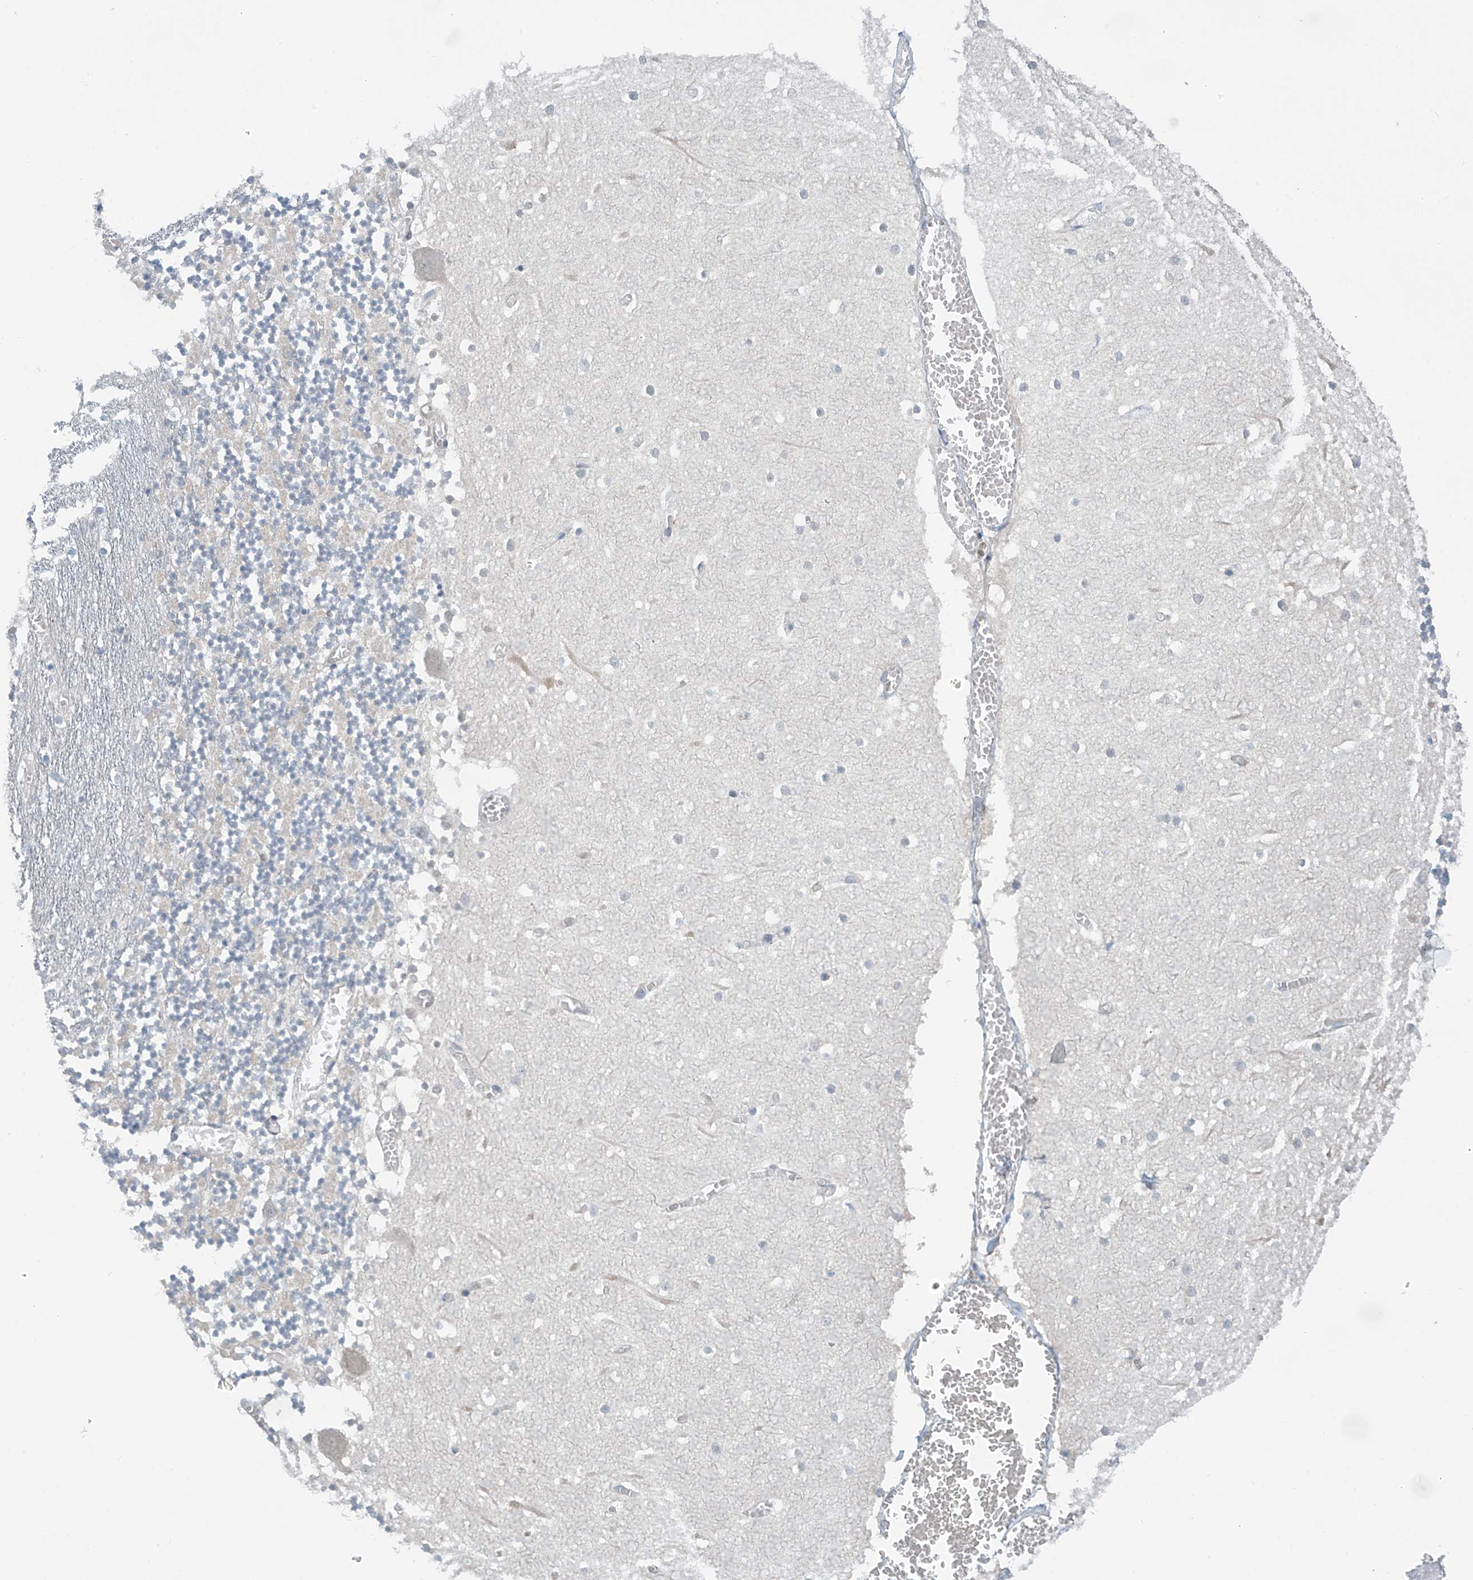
{"staining": {"intensity": "negative", "quantity": "none", "location": "none"}, "tissue": "cerebellum", "cell_type": "Cells in granular layer", "image_type": "normal", "snomed": [{"axis": "morphology", "description": "Normal tissue, NOS"}, {"axis": "topography", "description": "Cerebellum"}], "caption": "DAB immunohistochemical staining of benign cerebellum shows no significant positivity in cells in granular layer.", "gene": "ZNF793", "patient": {"sex": "female", "age": 28}}